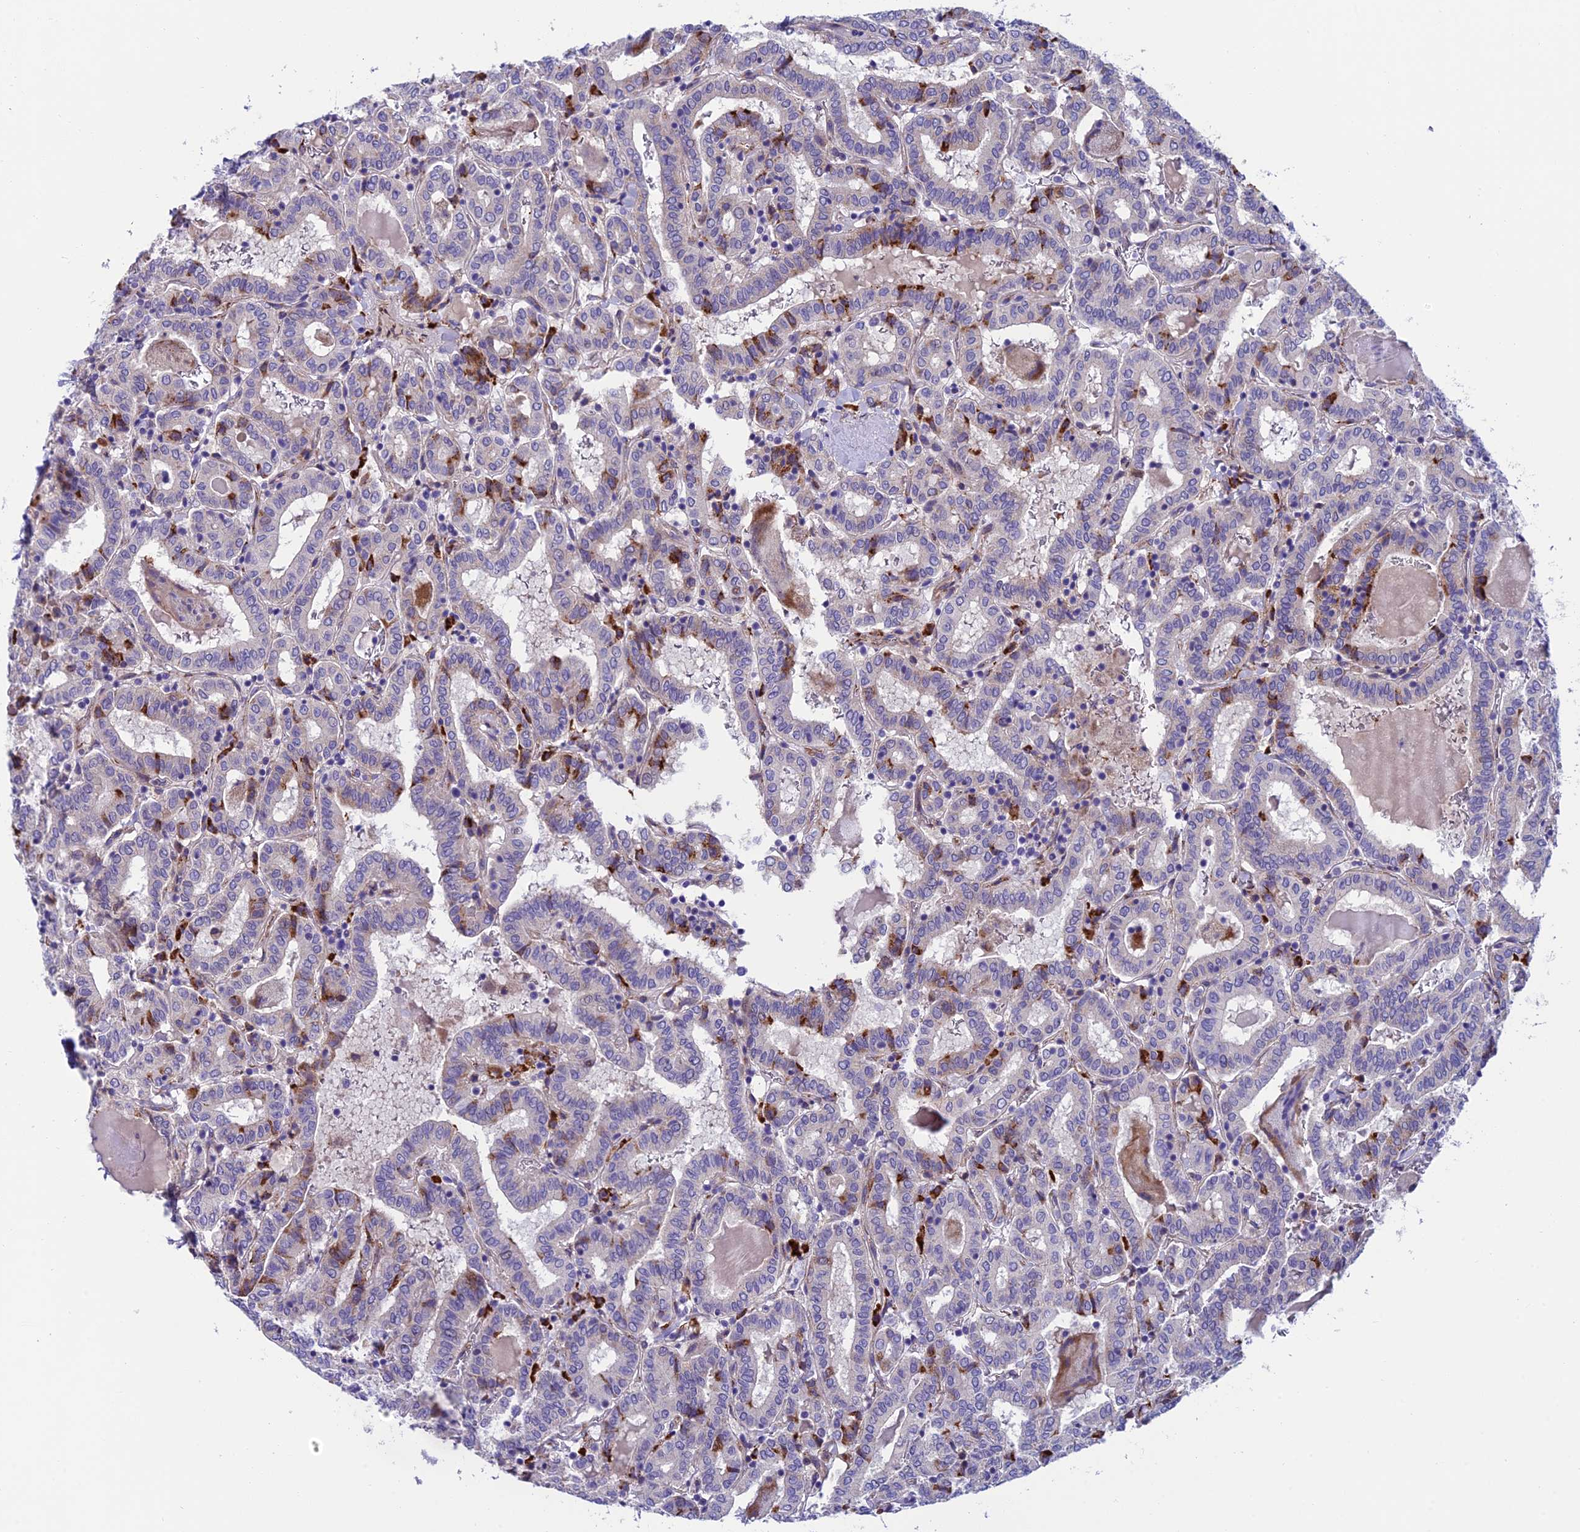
{"staining": {"intensity": "moderate", "quantity": "<25%", "location": "cytoplasmic/membranous"}, "tissue": "thyroid cancer", "cell_type": "Tumor cells", "image_type": "cancer", "snomed": [{"axis": "morphology", "description": "Papillary adenocarcinoma, NOS"}, {"axis": "topography", "description": "Thyroid gland"}], "caption": "DAB (3,3'-diaminobenzidine) immunohistochemical staining of human thyroid cancer exhibits moderate cytoplasmic/membranous protein expression in about <25% of tumor cells. (Stains: DAB (3,3'-diaminobenzidine) in brown, nuclei in blue, Microscopy: brightfield microscopy at high magnification).", "gene": "MACIR", "patient": {"sex": "female", "age": 72}}